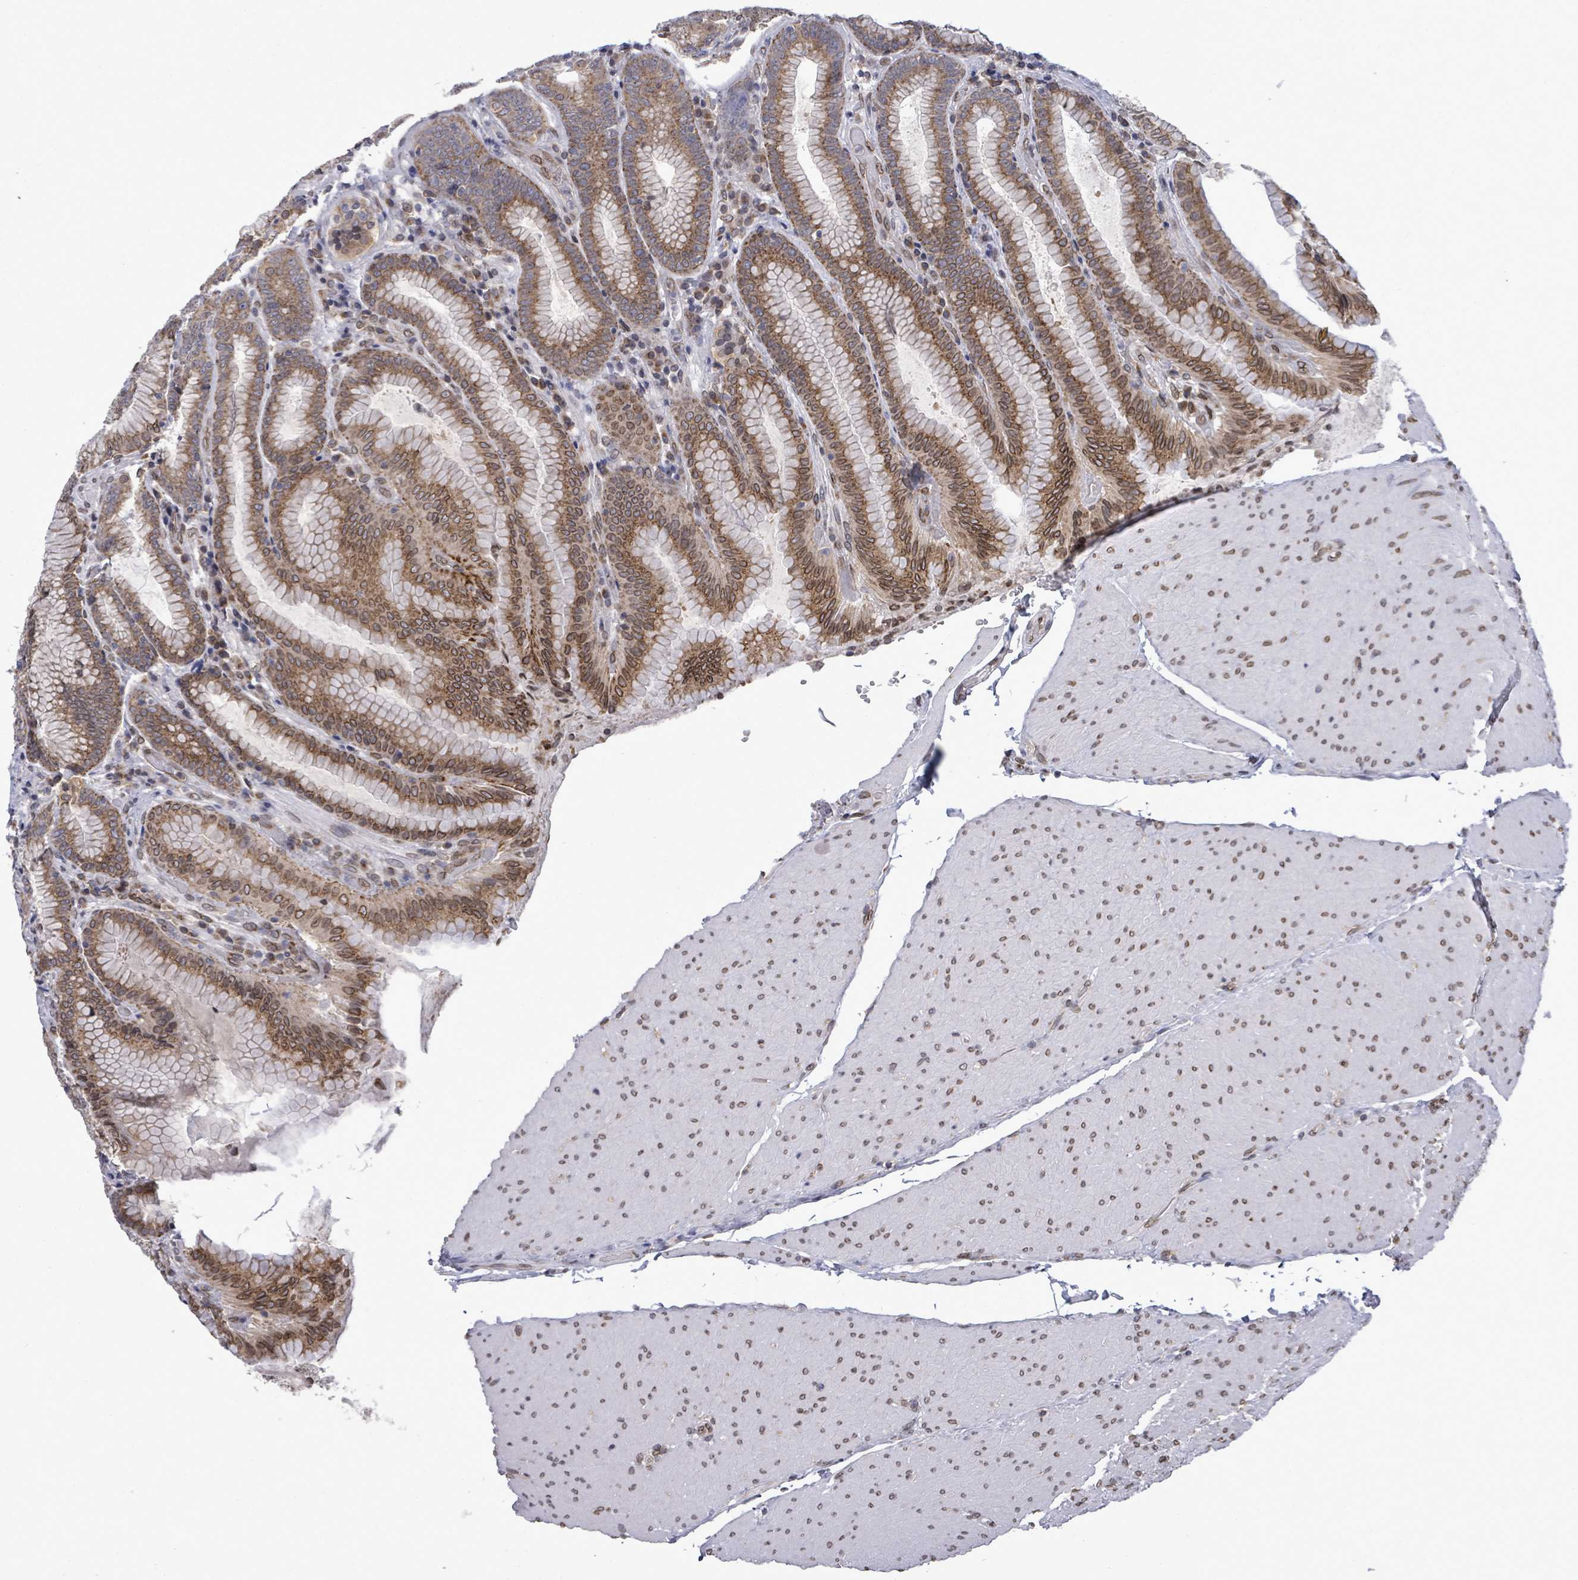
{"staining": {"intensity": "moderate", "quantity": ">75%", "location": "cytoplasmic/membranous,nuclear"}, "tissue": "stomach", "cell_type": "Glandular cells", "image_type": "normal", "snomed": [{"axis": "morphology", "description": "Normal tissue, NOS"}, {"axis": "topography", "description": "Stomach, upper"}, {"axis": "topography", "description": "Stomach, lower"}], "caption": "Immunohistochemical staining of unremarkable stomach exhibits moderate cytoplasmic/membranous,nuclear protein staining in approximately >75% of glandular cells.", "gene": "ARFGAP1", "patient": {"sex": "female", "age": 76}}